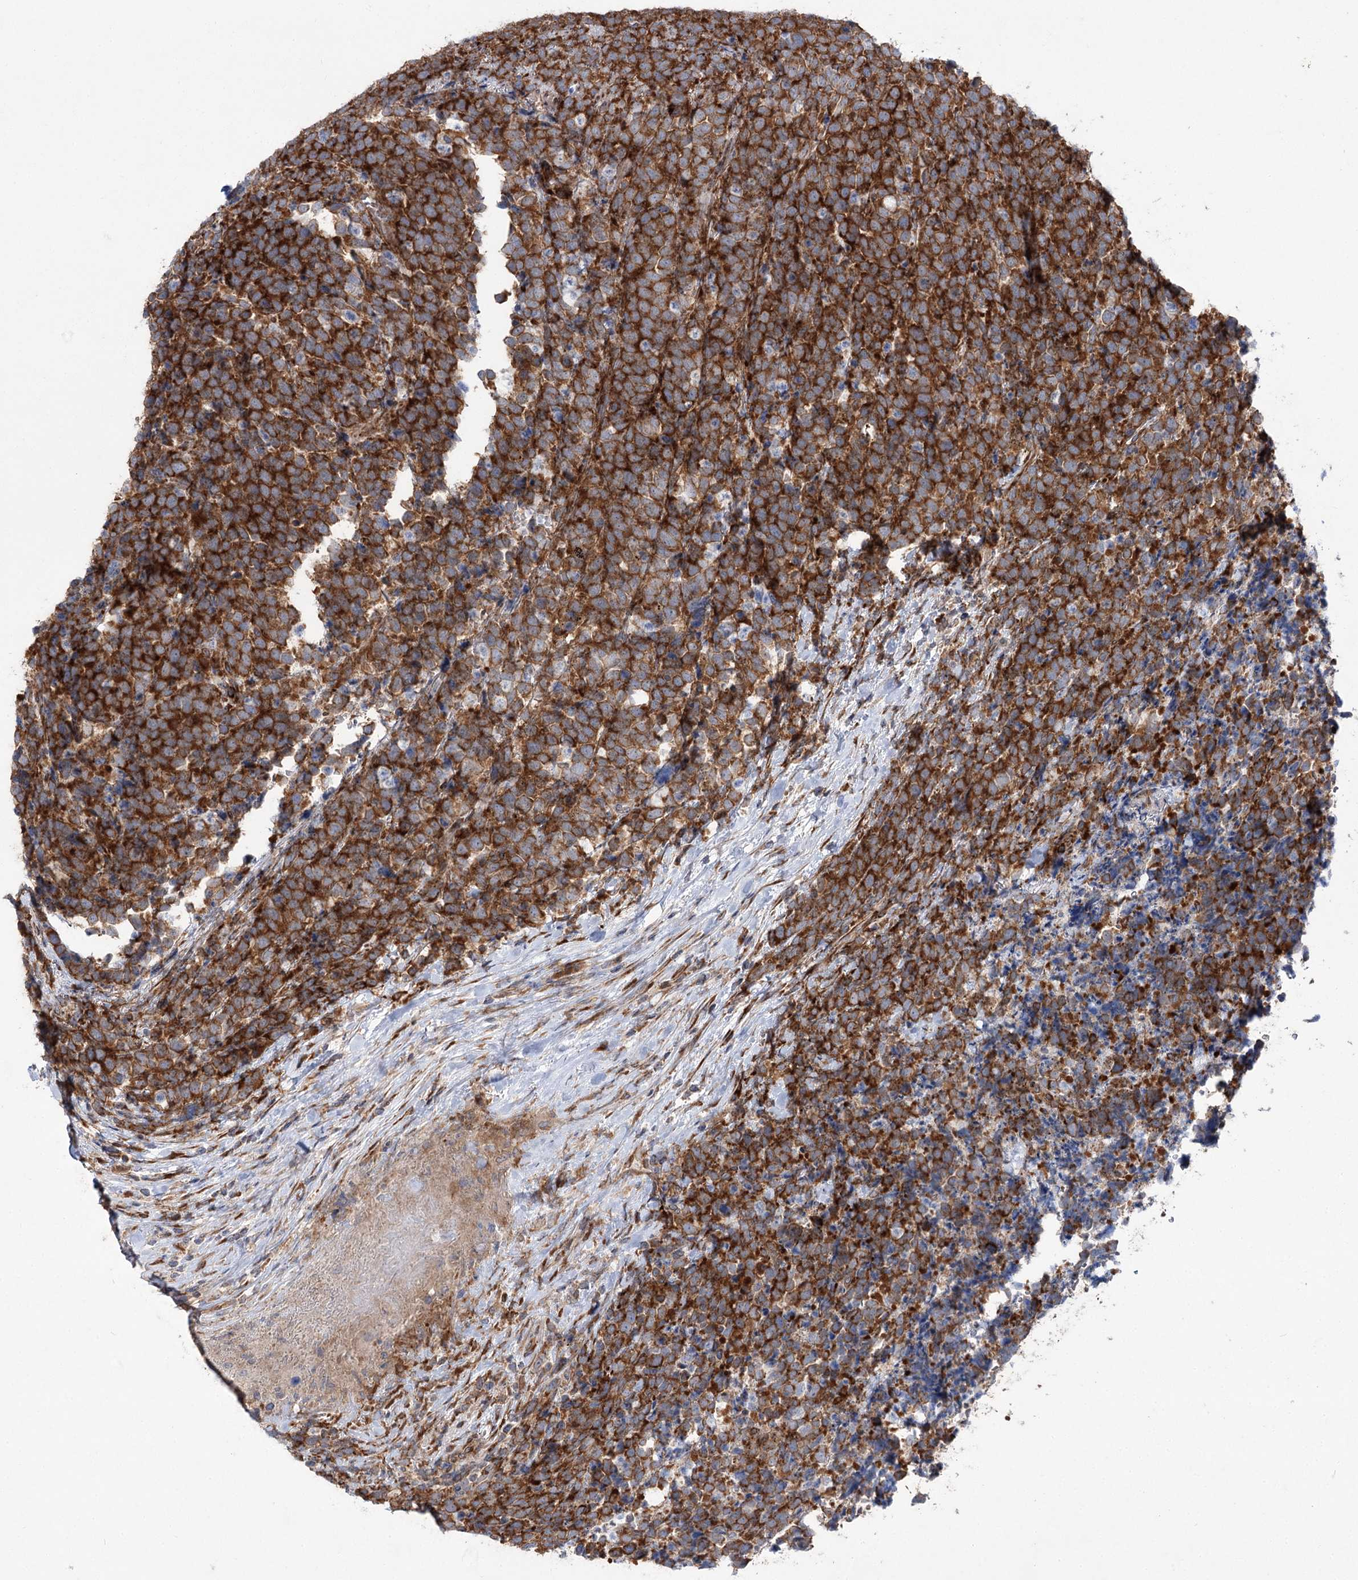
{"staining": {"intensity": "strong", "quantity": ">75%", "location": "cytoplasmic/membranous"}, "tissue": "urothelial cancer", "cell_type": "Tumor cells", "image_type": "cancer", "snomed": [{"axis": "morphology", "description": "Urothelial carcinoma, High grade"}, {"axis": "topography", "description": "Urinary bladder"}], "caption": "IHC staining of urothelial cancer, which shows high levels of strong cytoplasmic/membranous positivity in about >75% of tumor cells indicating strong cytoplasmic/membranous protein positivity. The staining was performed using DAB (brown) for protein detection and nuclei were counterstained in hematoxylin (blue).", "gene": "VWA2", "patient": {"sex": "female", "age": 82}}